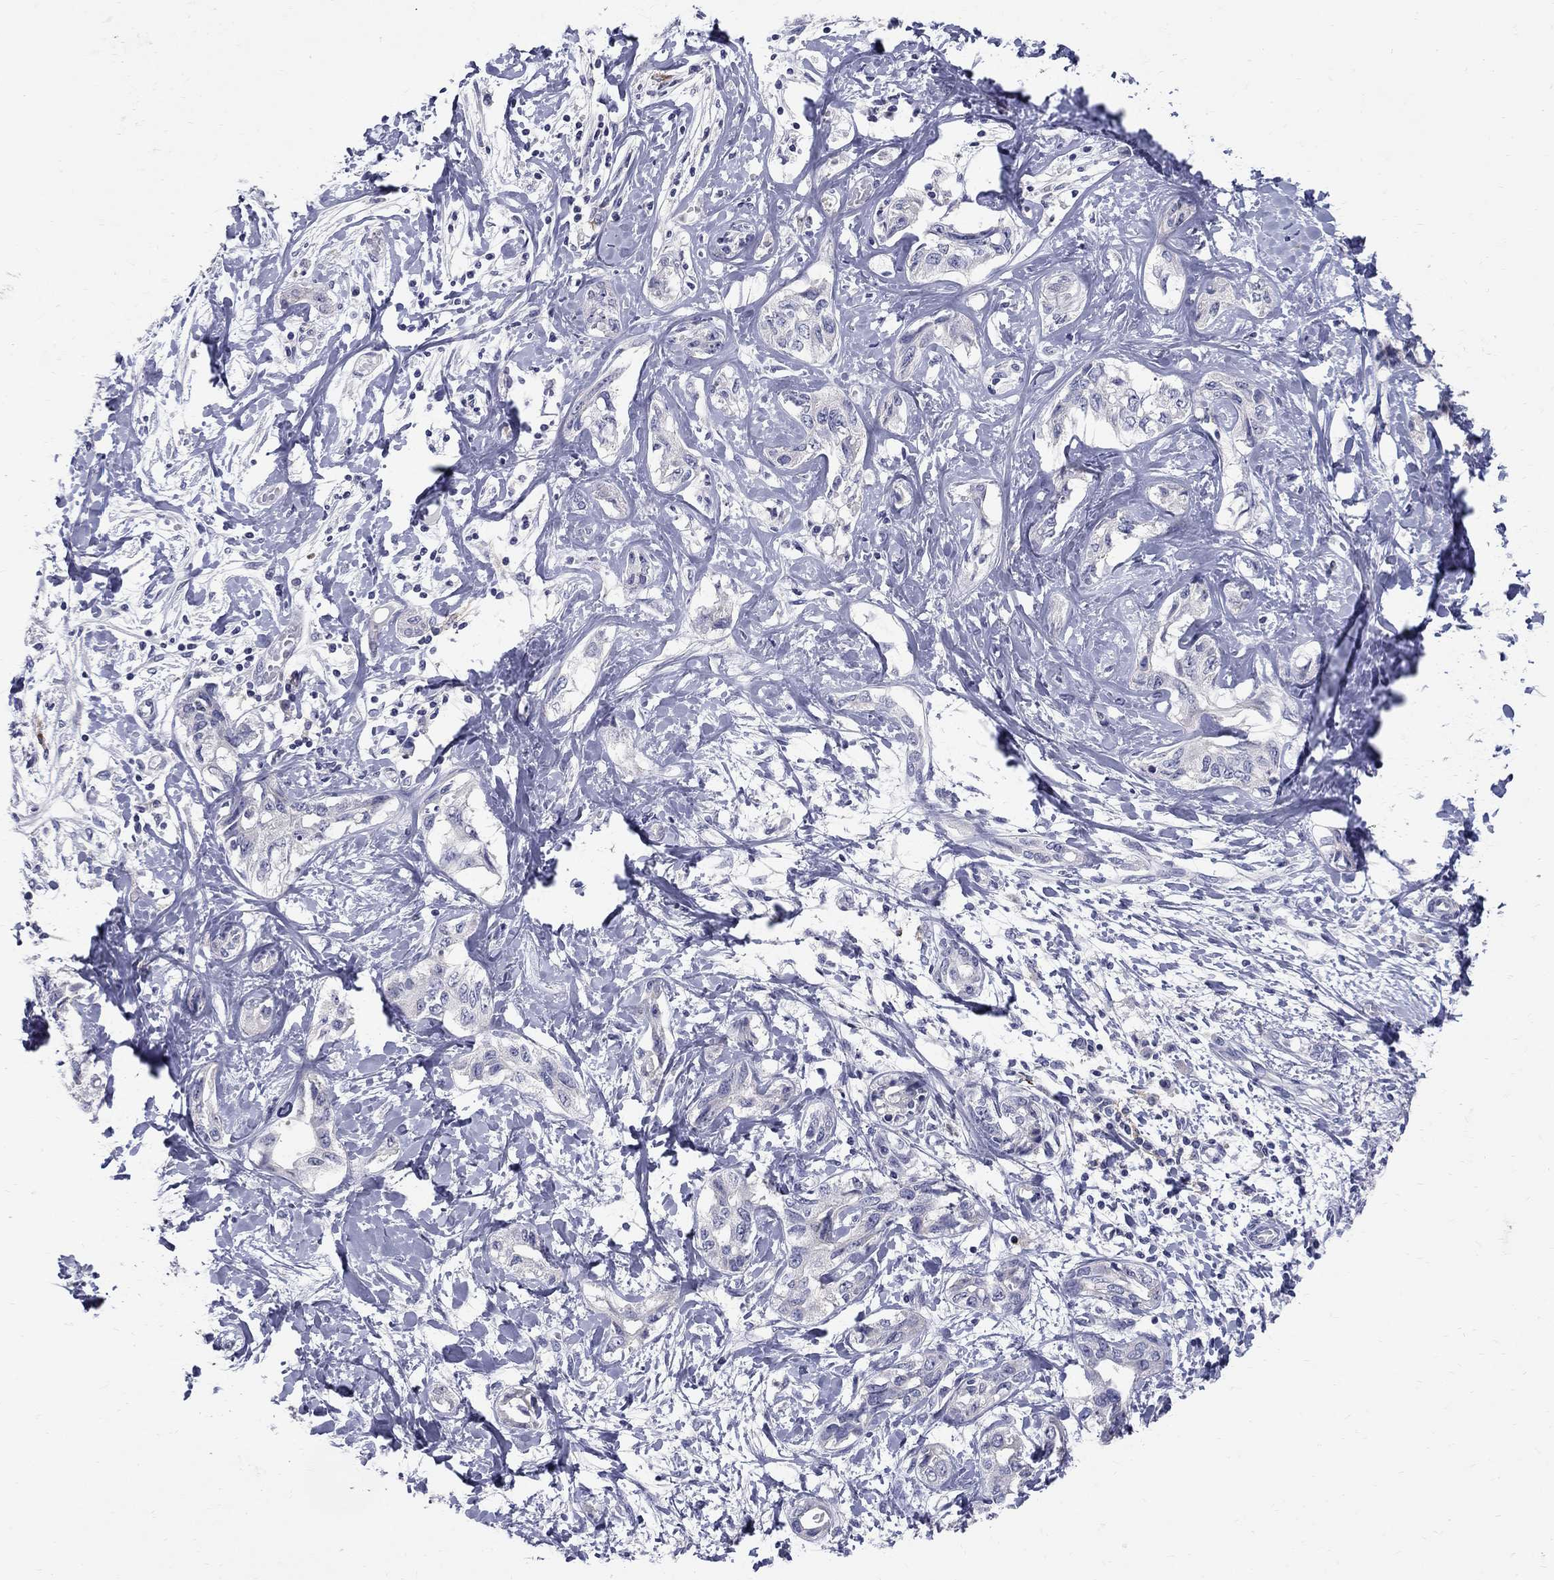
{"staining": {"intensity": "negative", "quantity": "none", "location": "none"}, "tissue": "liver cancer", "cell_type": "Tumor cells", "image_type": "cancer", "snomed": [{"axis": "morphology", "description": "Cholangiocarcinoma"}, {"axis": "topography", "description": "Liver"}], "caption": "IHC histopathology image of neoplastic tissue: human liver cancer (cholangiocarcinoma) stained with DAB (3,3'-diaminobenzidine) shows no significant protein positivity in tumor cells.", "gene": "TP53TG5", "patient": {"sex": "male", "age": 59}}